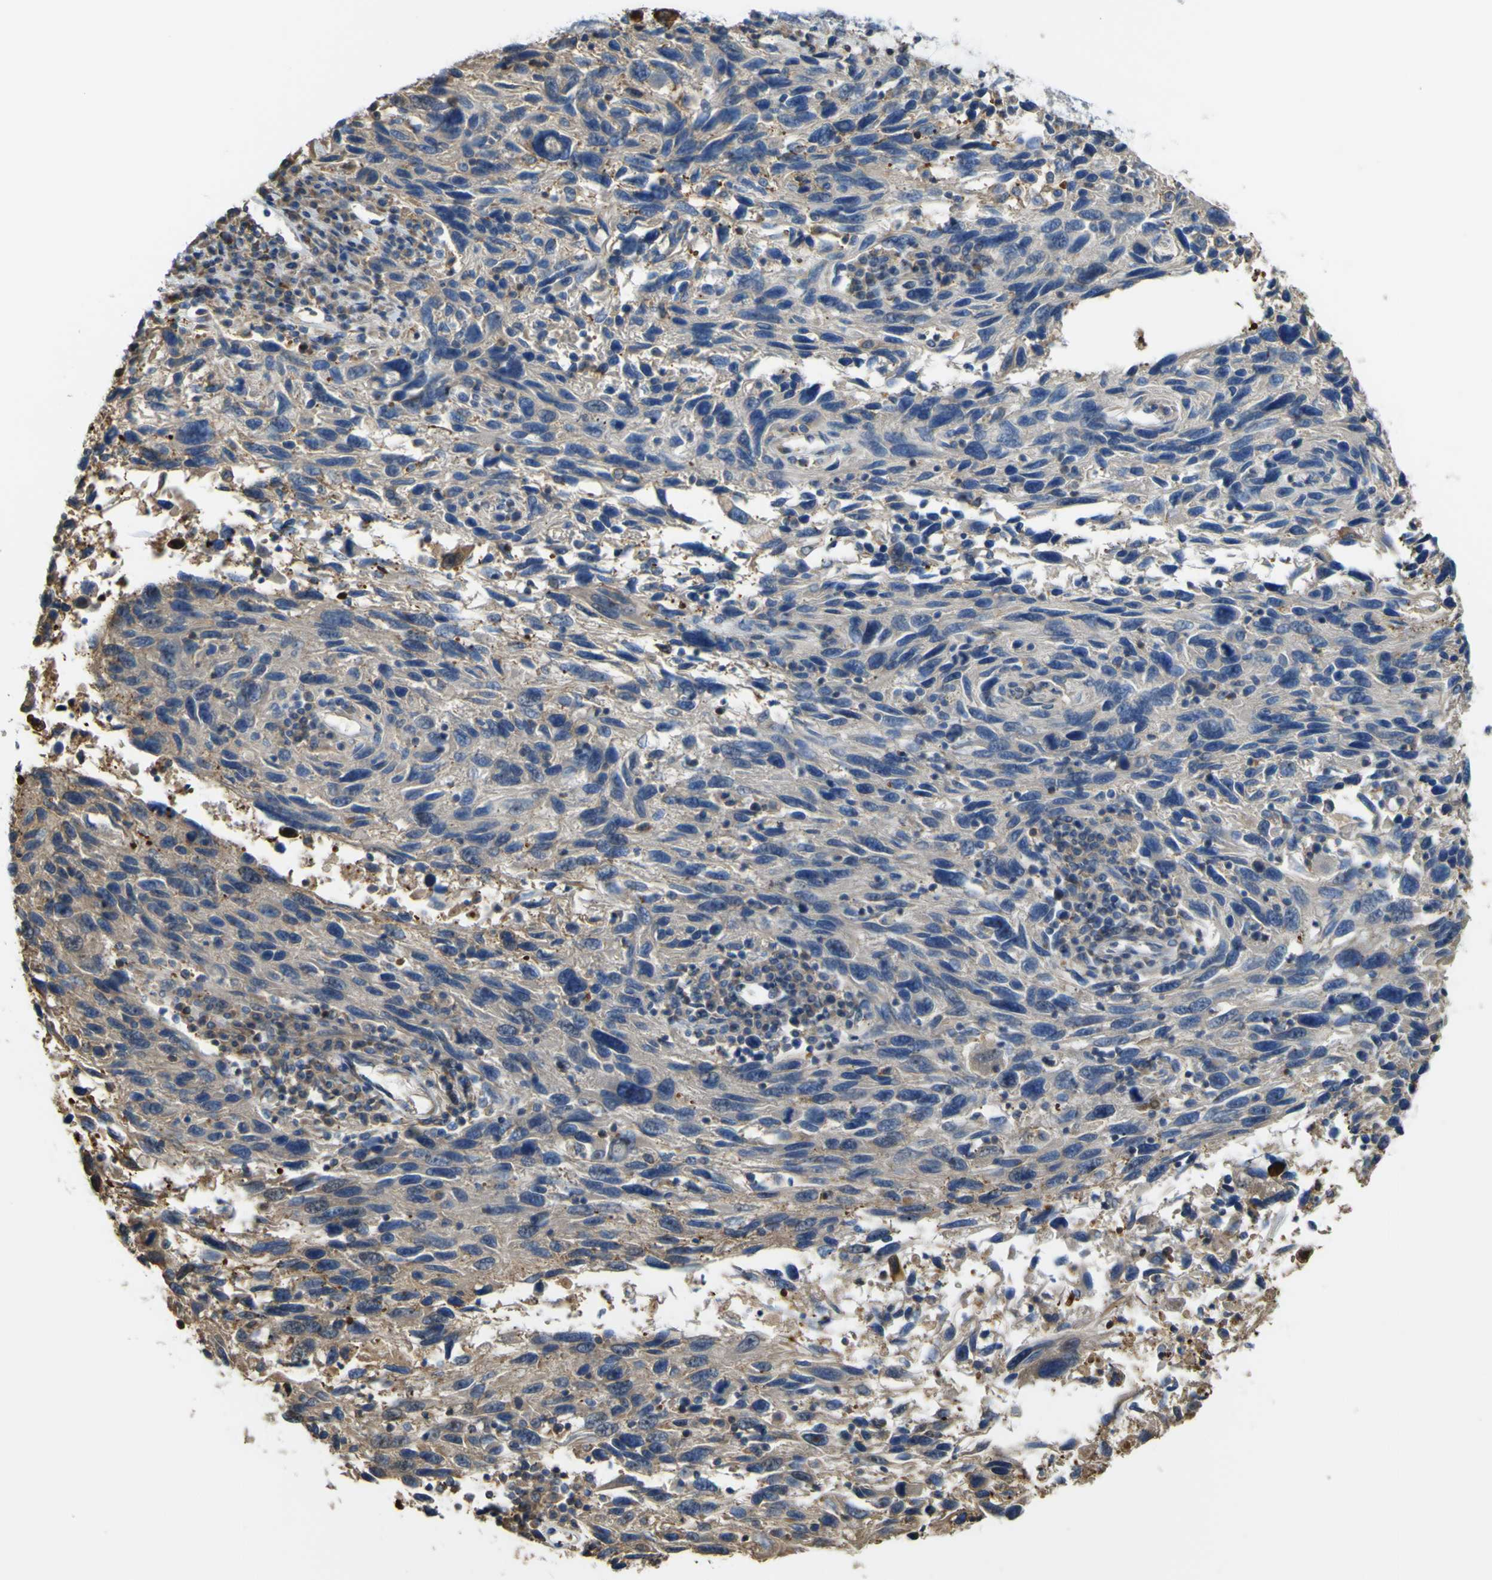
{"staining": {"intensity": "moderate", "quantity": "25%-75%", "location": "cytoplasmic/membranous"}, "tissue": "melanoma", "cell_type": "Tumor cells", "image_type": "cancer", "snomed": [{"axis": "morphology", "description": "Malignant melanoma, NOS"}, {"axis": "topography", "description": "Skin"}], "caption": "Human melanoma stained for a protein (brown) exhibits moderate cytoplasmic/membranous positive expression in about 25%-75% of tumor cells.", "gene": "ABHD3", "patient": {"sex": "male", "age": 53}}